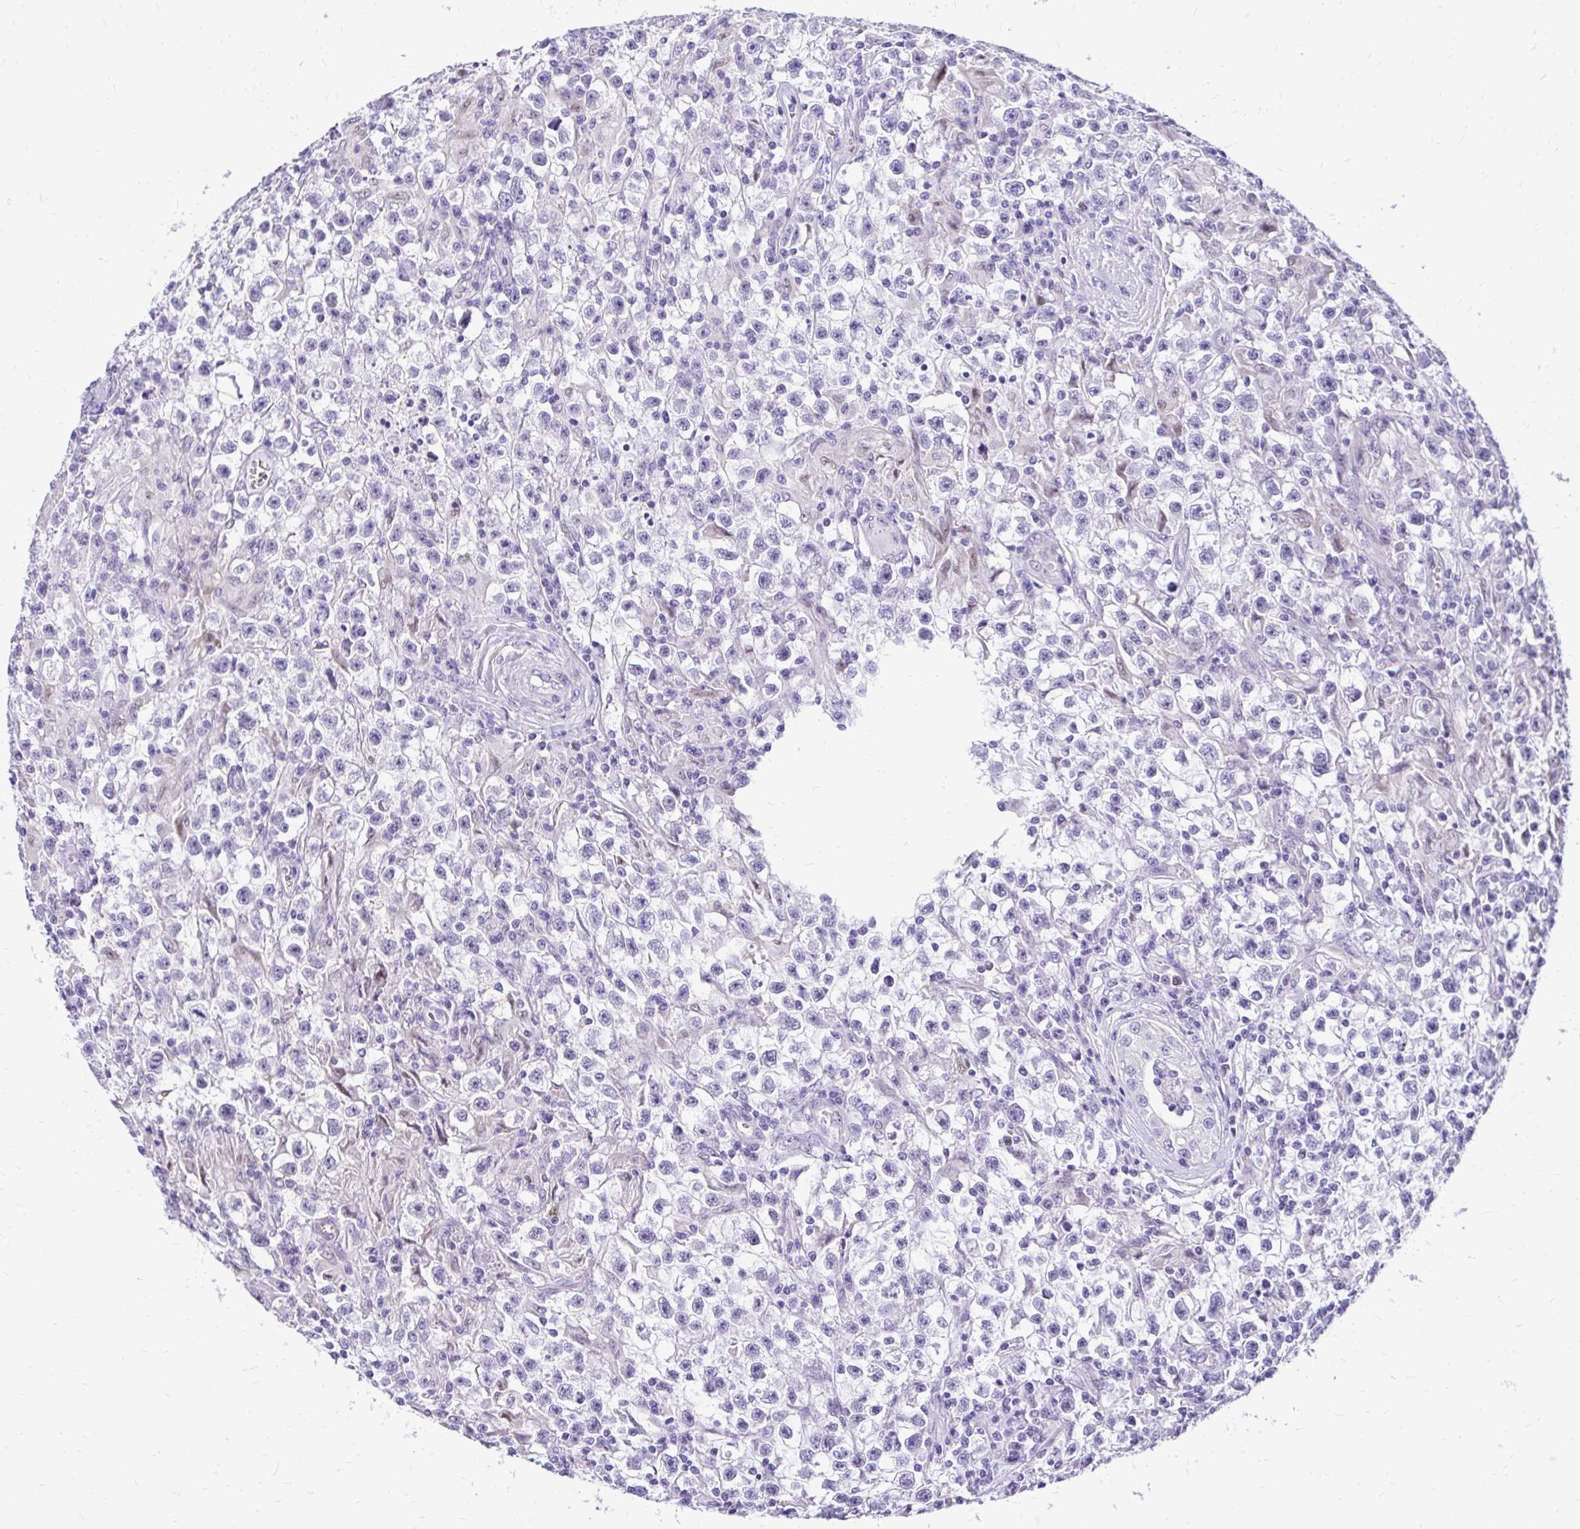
{"staining": {"intensity": "negative", "quantity": "none", "location": "none"}, "tissue": "testis cancer", "cell_type": "Tumor cells", "image_type": "cancer", "snomed": [{"axis": "morphology", "description": "Seminoma, NOS"}, {"axis": "topography", "description": "Testis"}], "caption": "Tumor cells are negative for brown protein staining in testis cancer (seminoma). (Brightfield microscopy of DAB (3,3'-diaminobenzidine) IHC at high magnification).", "gene": "ZSWIM9", "patient": {"sex": "male", "age": 31}}